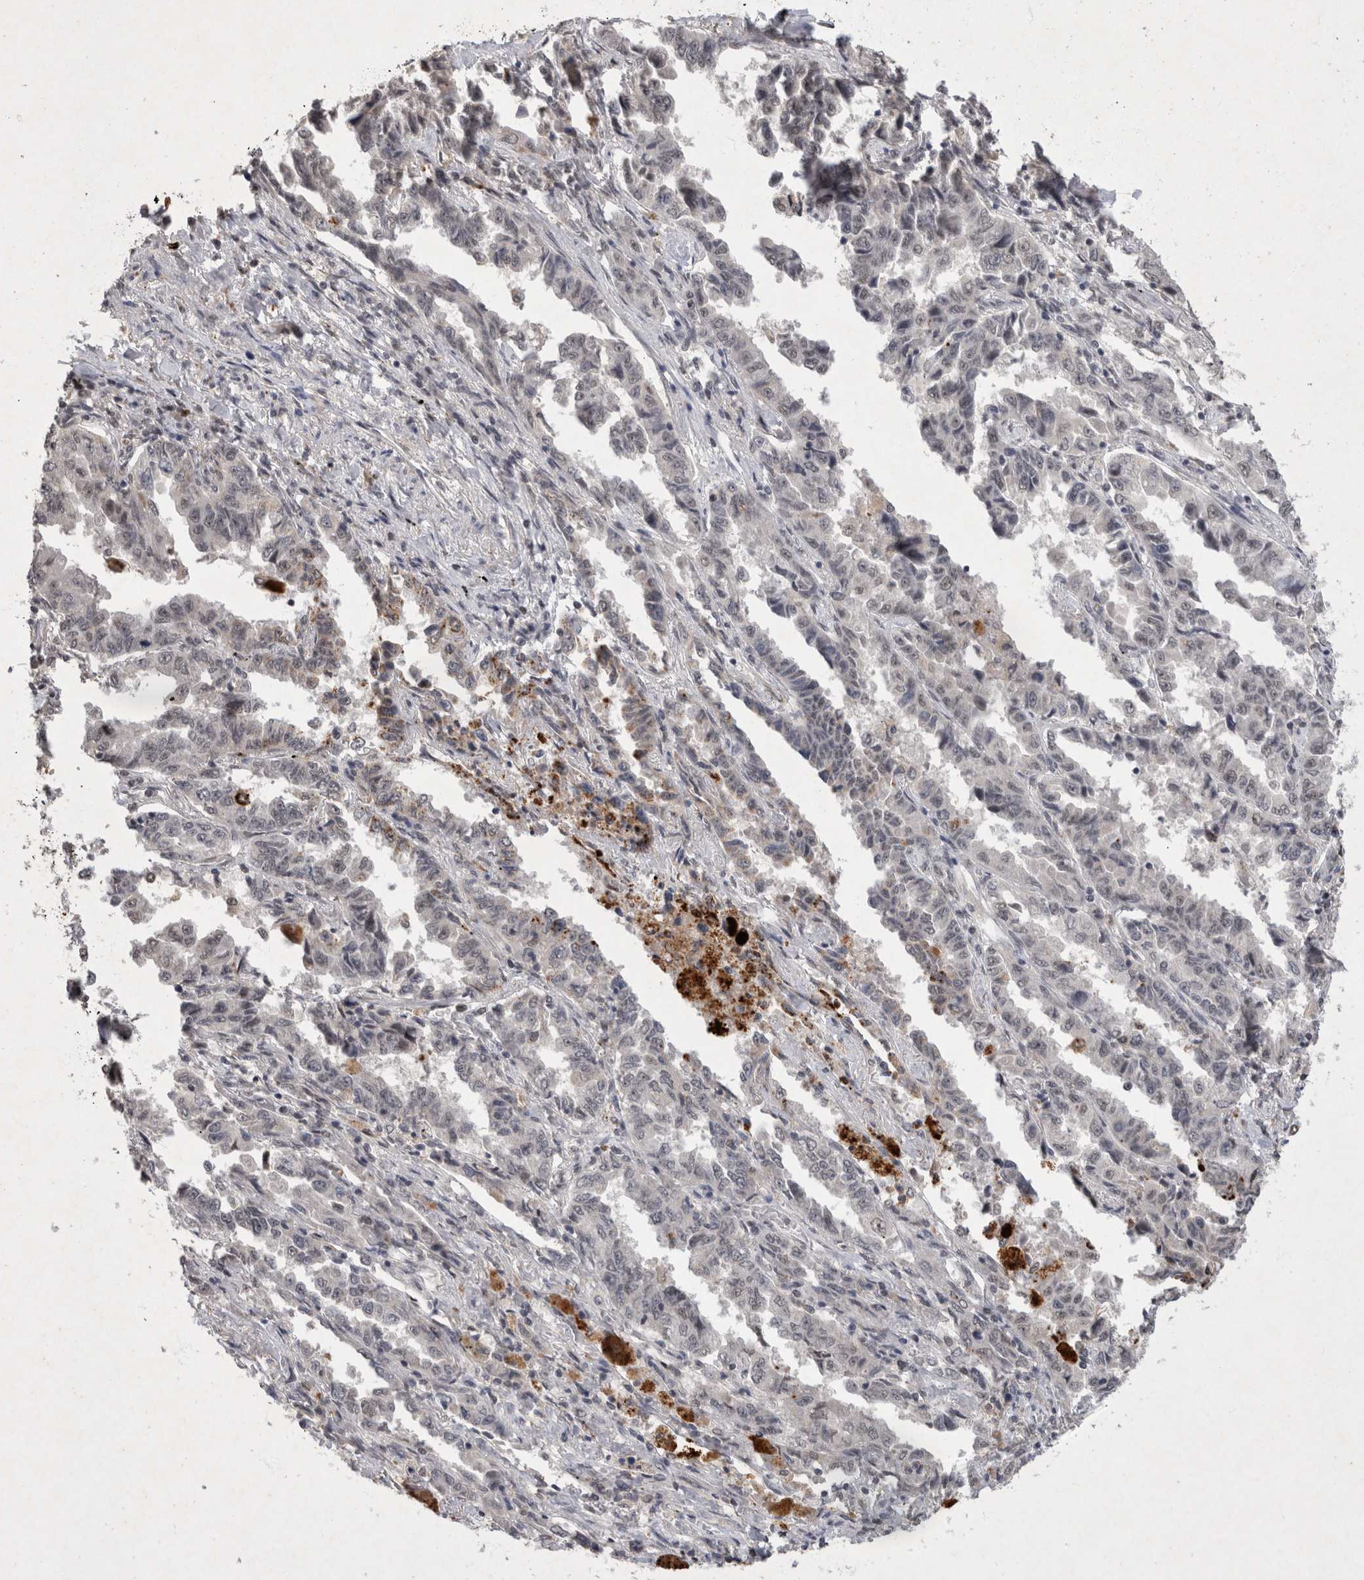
{"staining": {"intensity": "negative", "quantity": "none", "location": "none"}, "tissue": "lung cancer", "cell_type": "Tumor cells", "image_type": "cancer", "snomed": [{"axis": "morphology", "description": "Adenocarcinoma, NOS"}, {"axis": "topography", "description": "Lung"}], "caption": "DAB (3,3'-diaminobenzidine) immunohistochemical staining of adenocarcinoma (lung) exhibits no significant staining in tumor cells.", "gene": "XRCC5", "patient": {"sex": "female", "age": 51}}